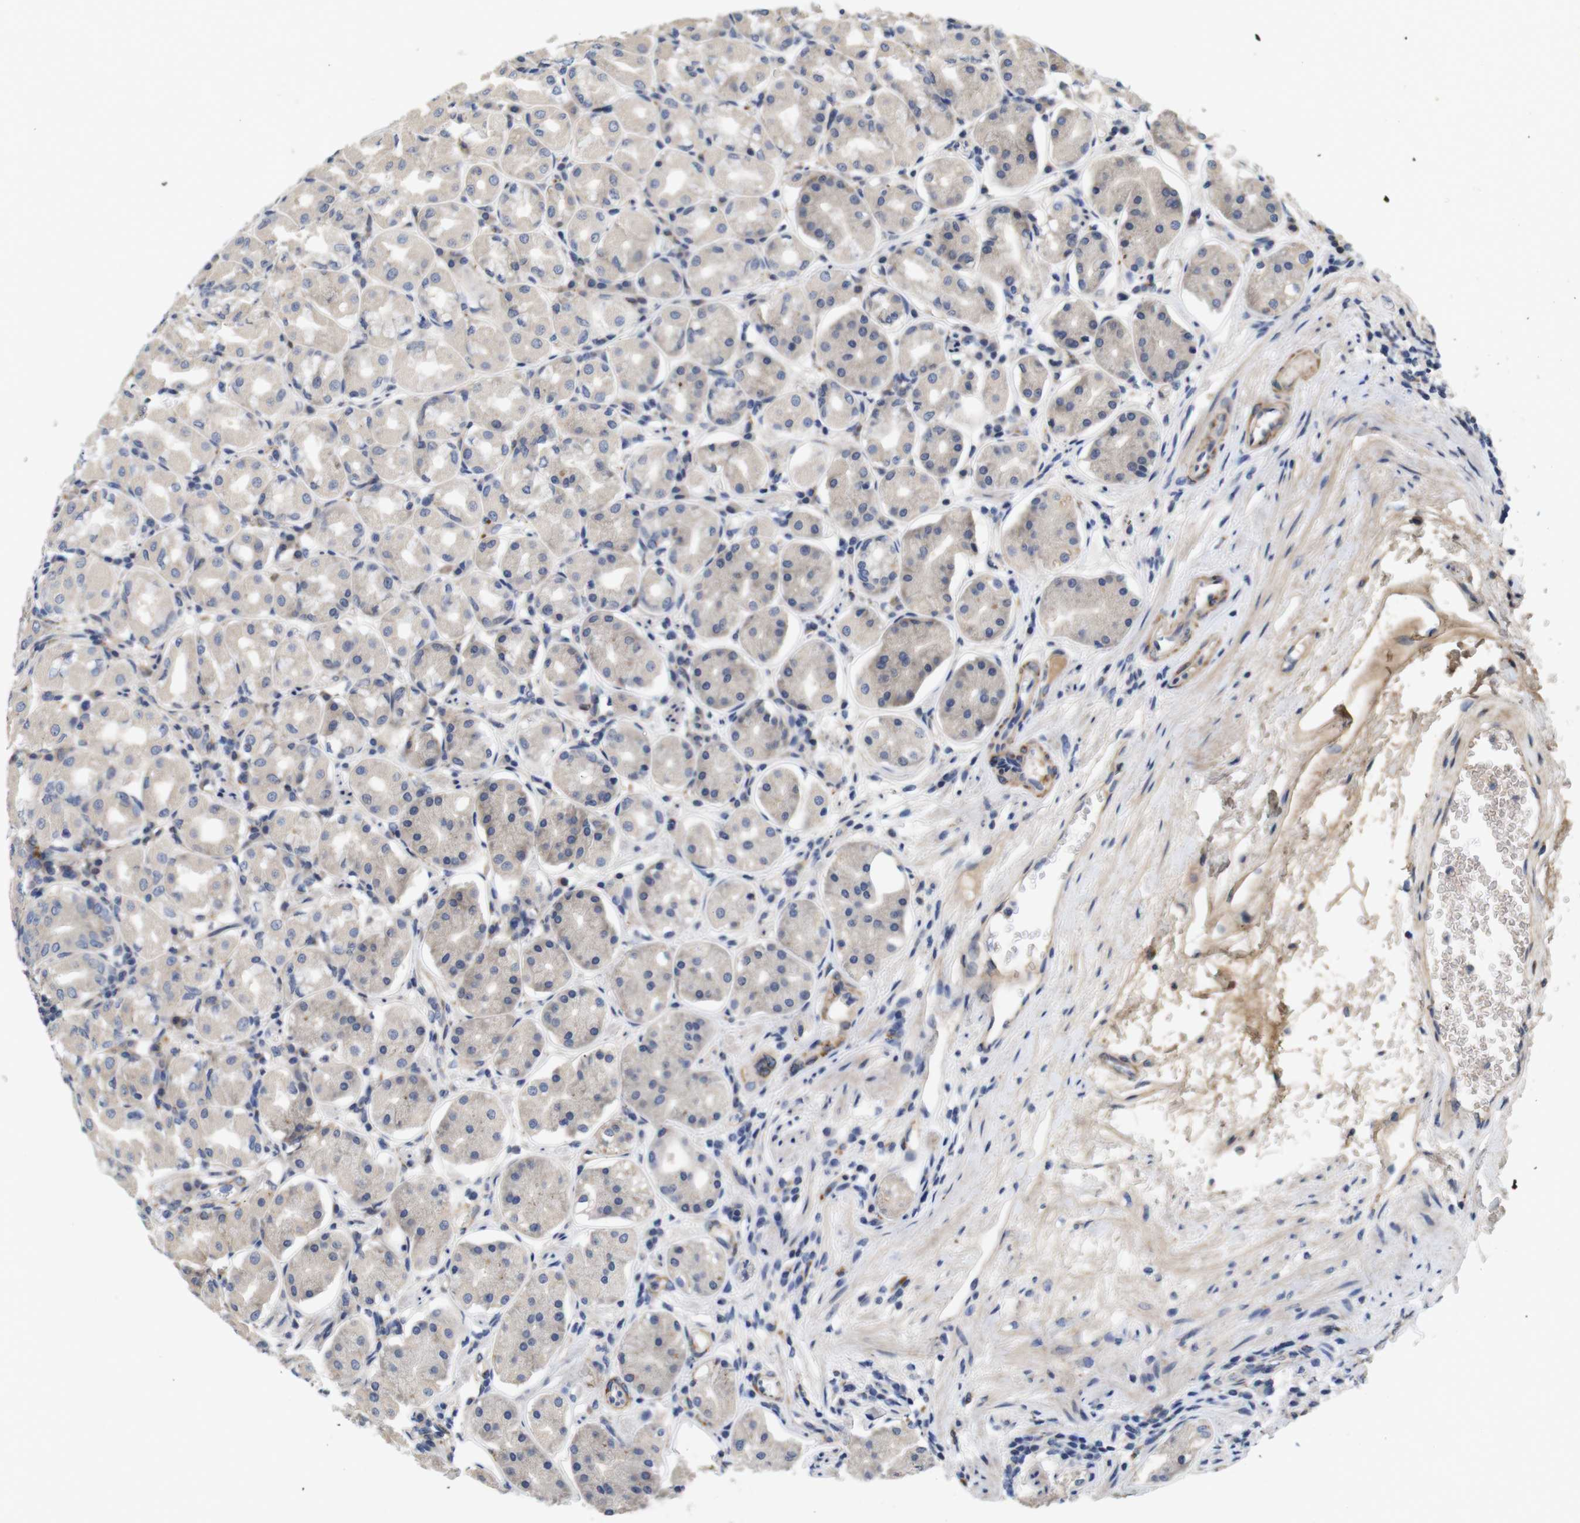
{"staining": {"intensity": "weak", "quantity": "25%-75%", "location": "cytoplasmic/membranous"}, "tissue": "stomach", "cell_type": "Glandular cells", "image_type": "normal", "snomed": [{"axis": "morphology", "description": "Normal tissue, NOS"}, {"axis": "topography", "description": "Stomach"}, {"axis": "topography", "description": "Stomach, lower"}], "caption": "Protein expression analysis of normal human stomach reveals weak cytoplasmic/membranous expression in about 25%-75% of glandular cells.", "gene": "SPRY3", "patient": {"sex": "female", "age": 56}}